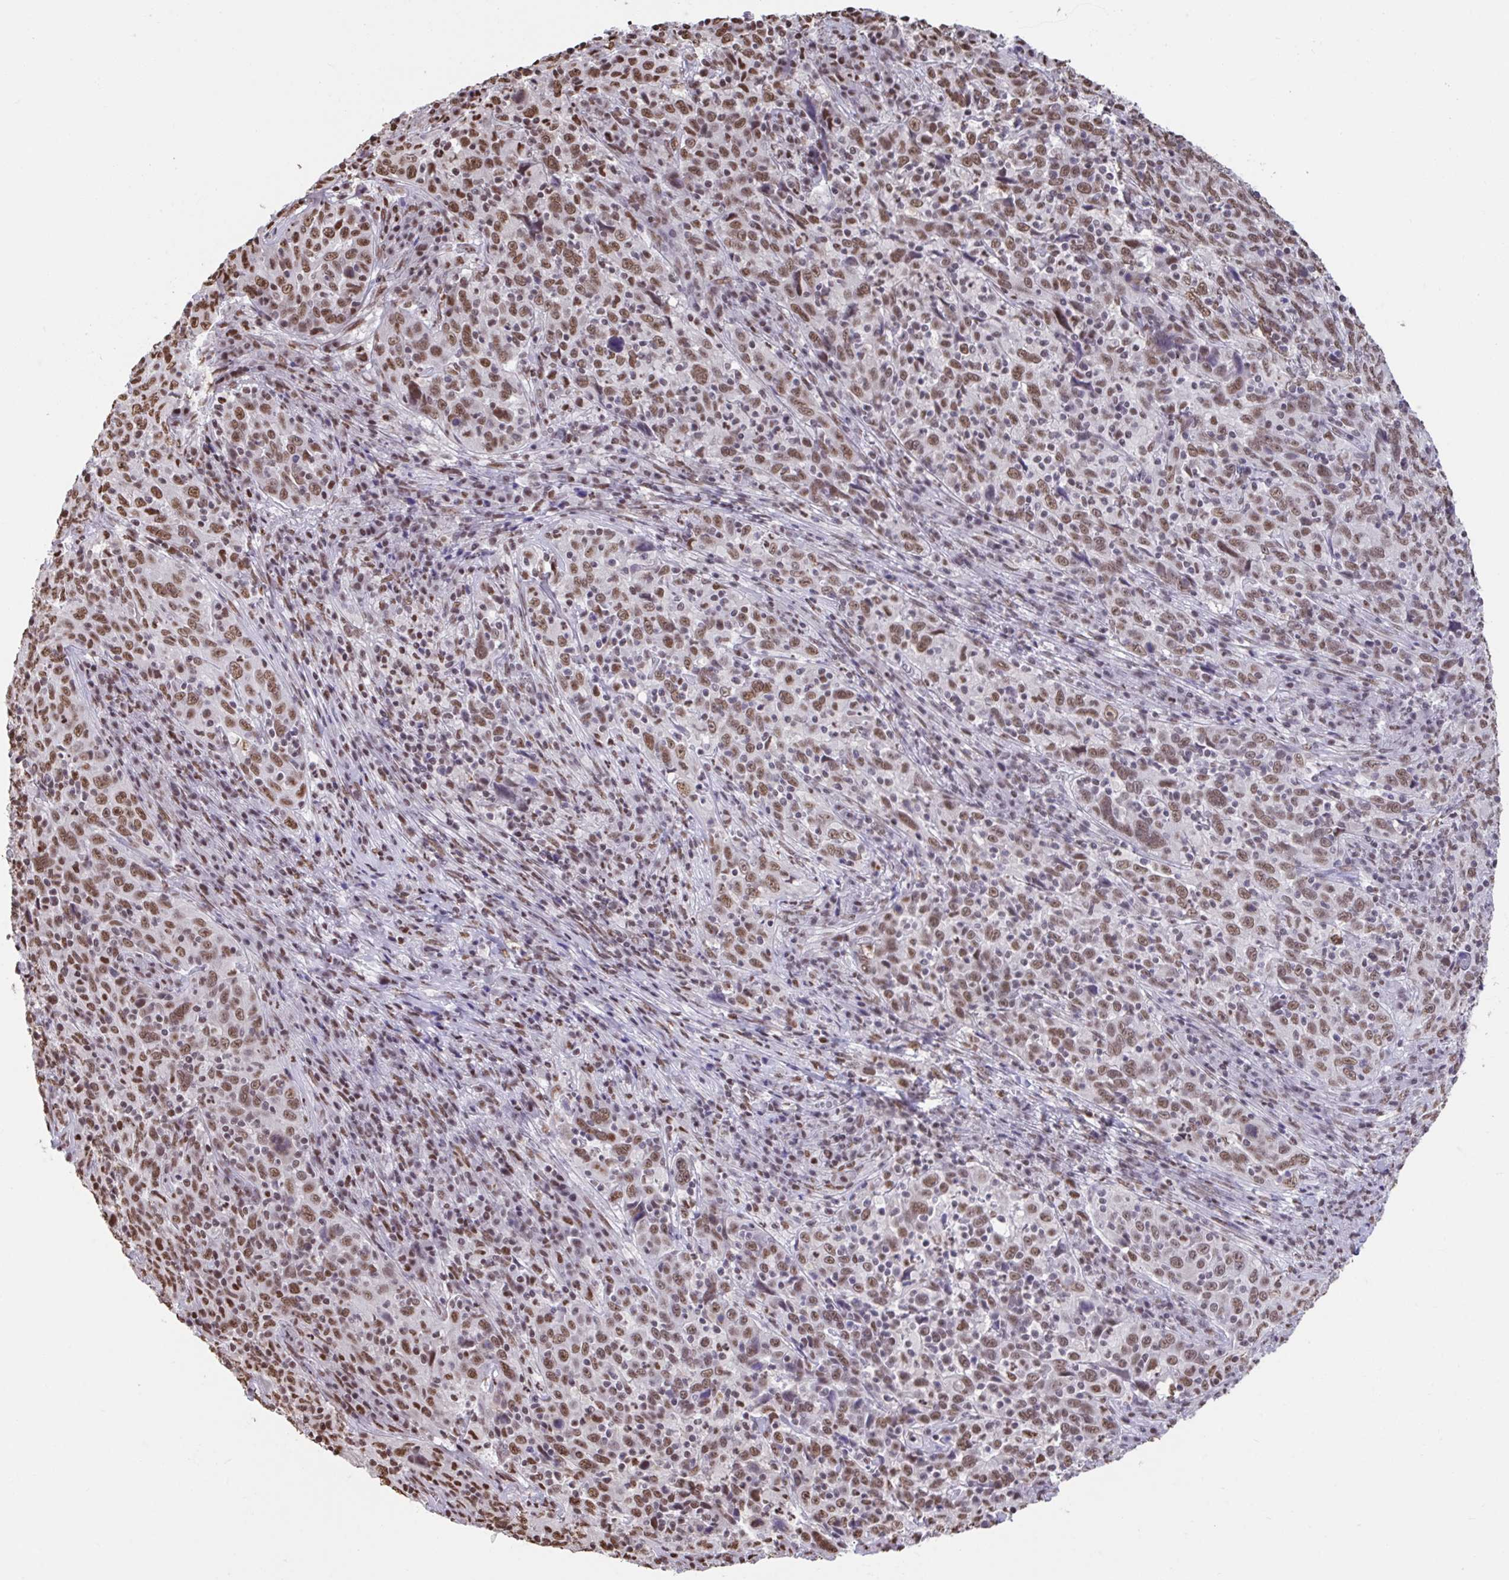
{"staining": {"intensity": "moderate", "quantity": ">75%", "location": "nuclear"}, "tissue": "cervical cancer", "cell_type": "Tumor cells", "image_type": "cancer", "snomed": [{"axis": "morphology", "description": "Squamous cell carcinoma, NOS"}, {"axis": "topography", "description": "Cervix"}], "caption": "About >75% of tumor cells in squamous cell carcinoma (cervical) show moderate nuclear protein positivity as visualized by brown immunohistochemical staining.", "gene": "HNRNPDL", "patient": {"sex": "female", "age": 46}}